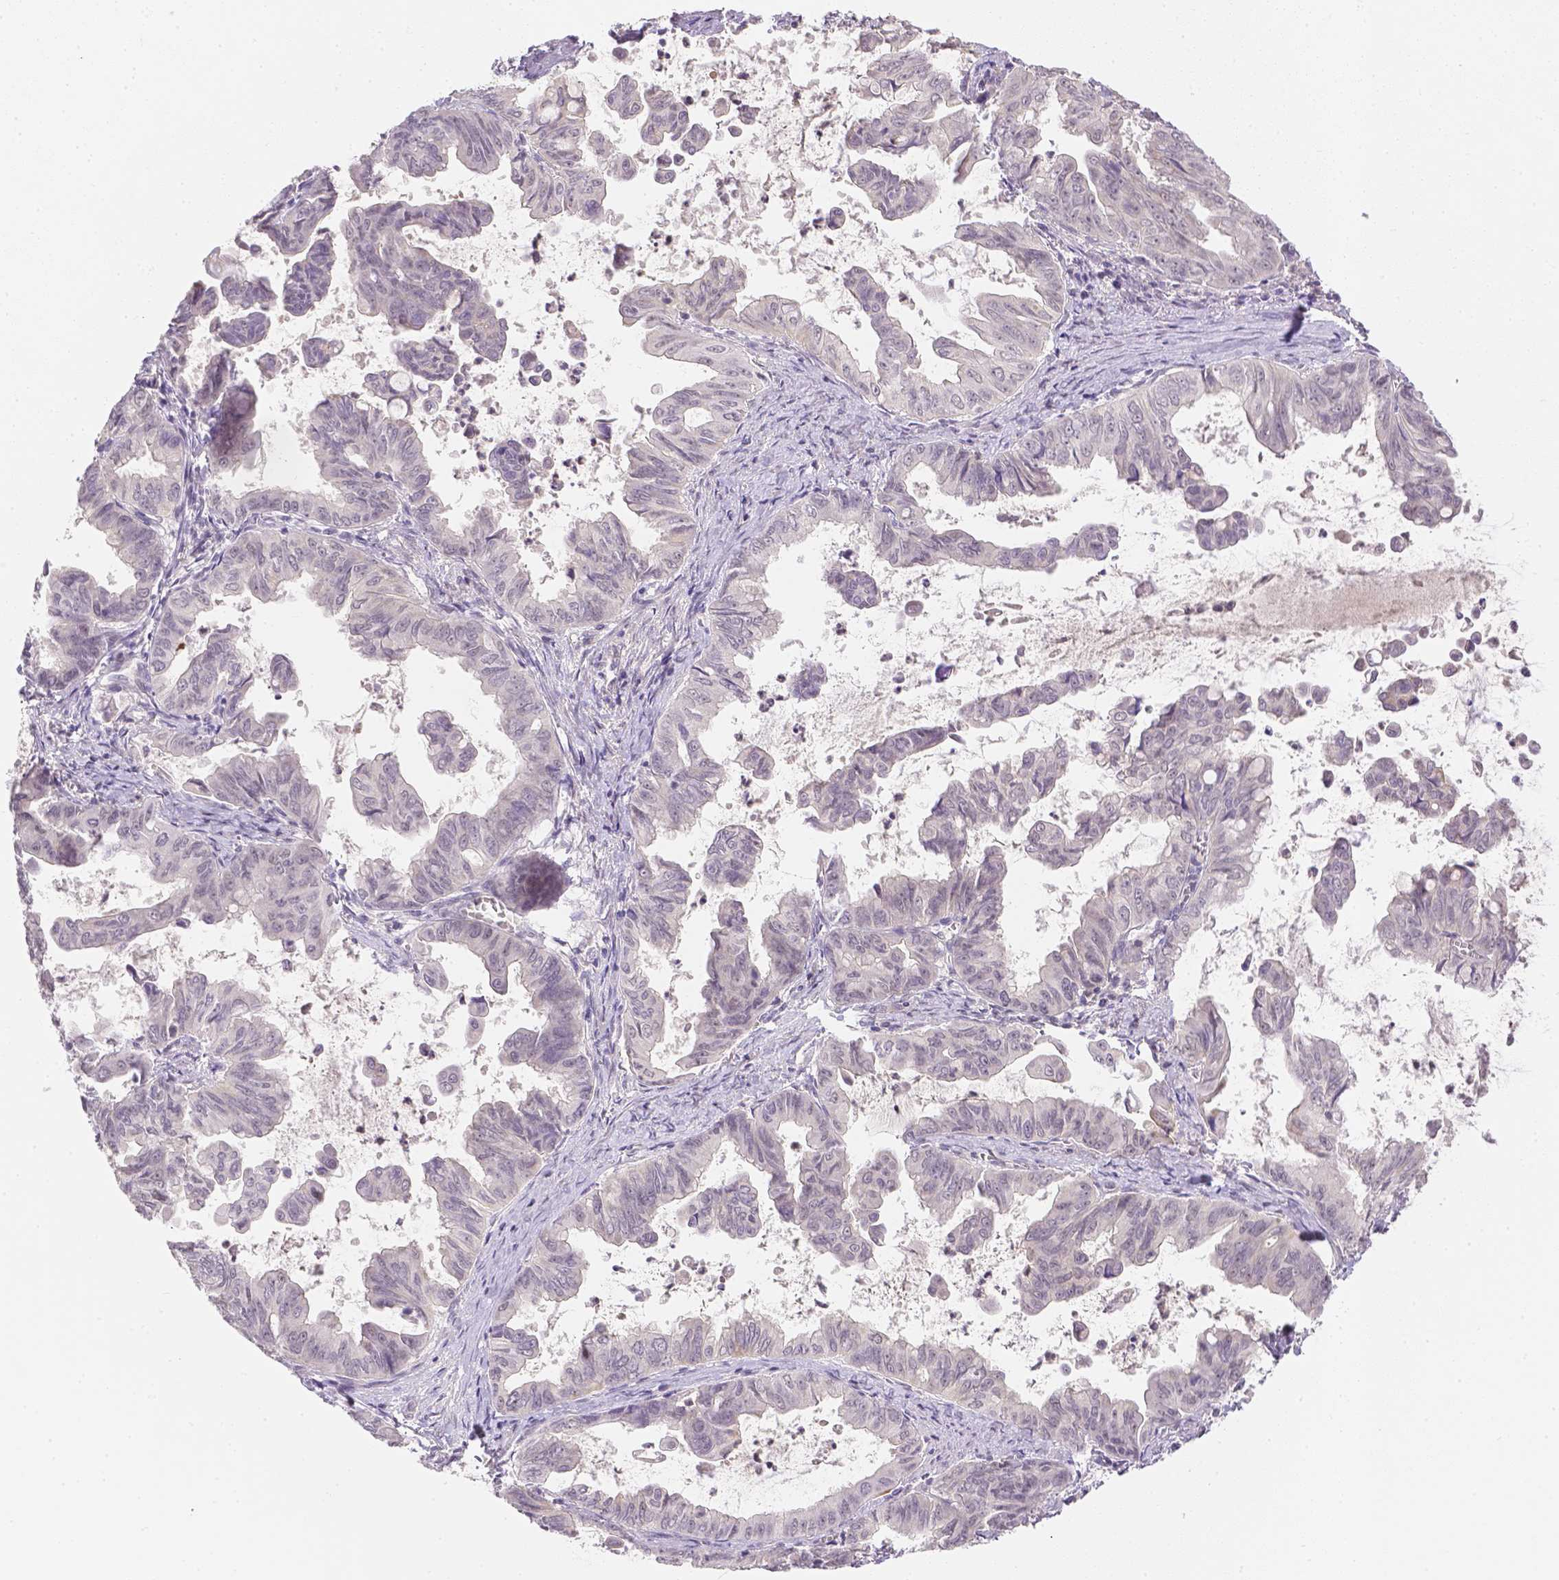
{"staining": {"intensity": "negative", "quantity": "none", "location": "none"}, "tissue": "stomach cancer", "cell_type": "Tumor cells", "image_type": "cancer", "snomed": [{"axis": "morphology", "description": "Adenocarcinoma, NOS"}, {"axis": "topography", "description": "Stomach, upper"}], "caption": "Tumor cells show no significant staining in stomach cancer (adenocarcinoma).", "gene": "ZNF280B", "patient": {"sex": "male", "age": 80}}